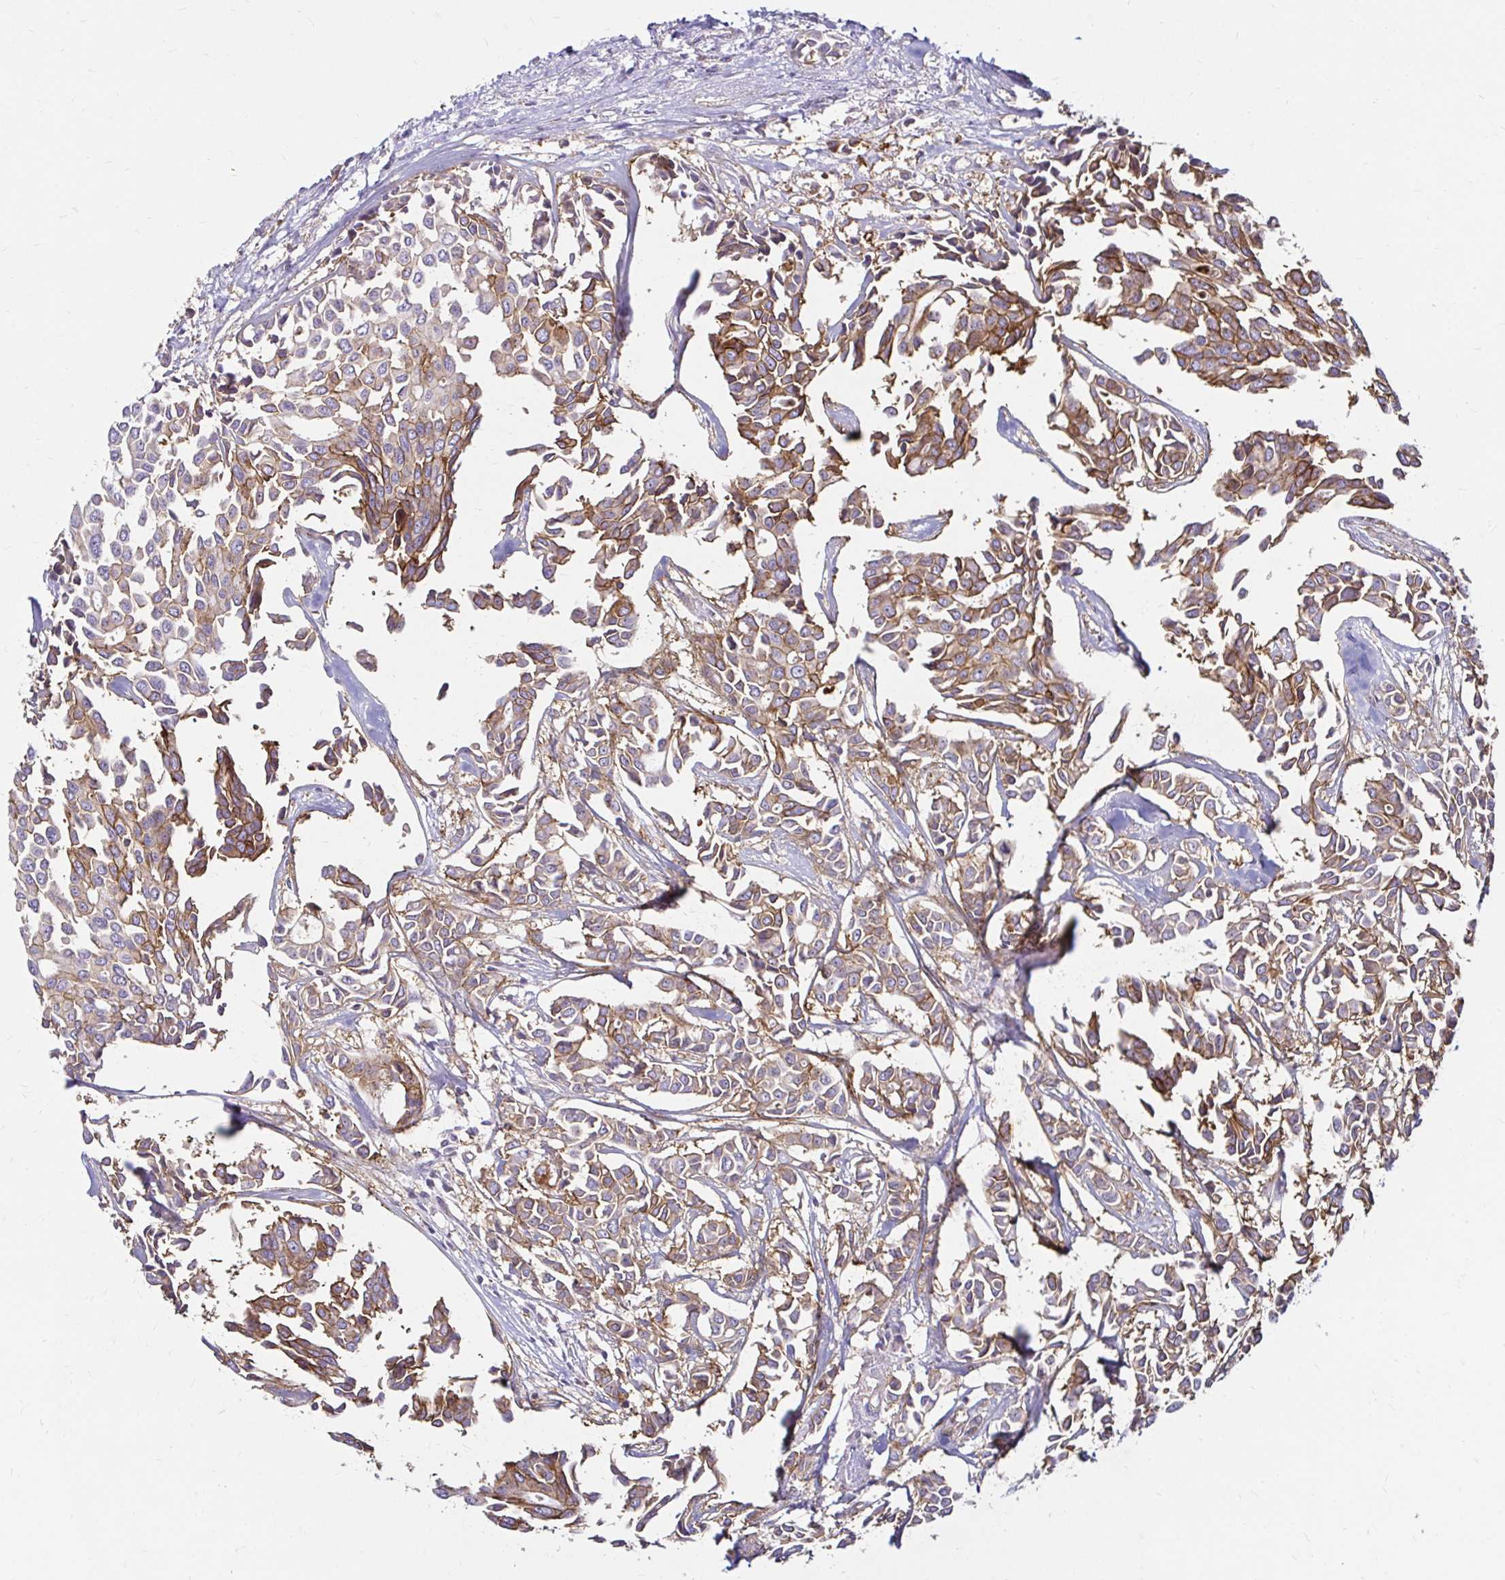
{"staining": {"intensity": "moderate", "quantity": "25%-75%", "location": "cytoplasmic/membranous"}, "tissue": "breast cancer", "cell_type": "Tumor cells", "image_type": "cancer", "snomed": [{"axis": "morphology", "description": "Duct carcinoma"}, {"axis": "topography", "description": "Breast"}], "caption": "Immunohistochemical staining of breast cancer exhibits medium levels of moderate cytoplasmic/membranous protein staining in about 25%-75% of tumor cells.", "gene": "ITGA2", "patient": {"sex": "female", "age": 54}}